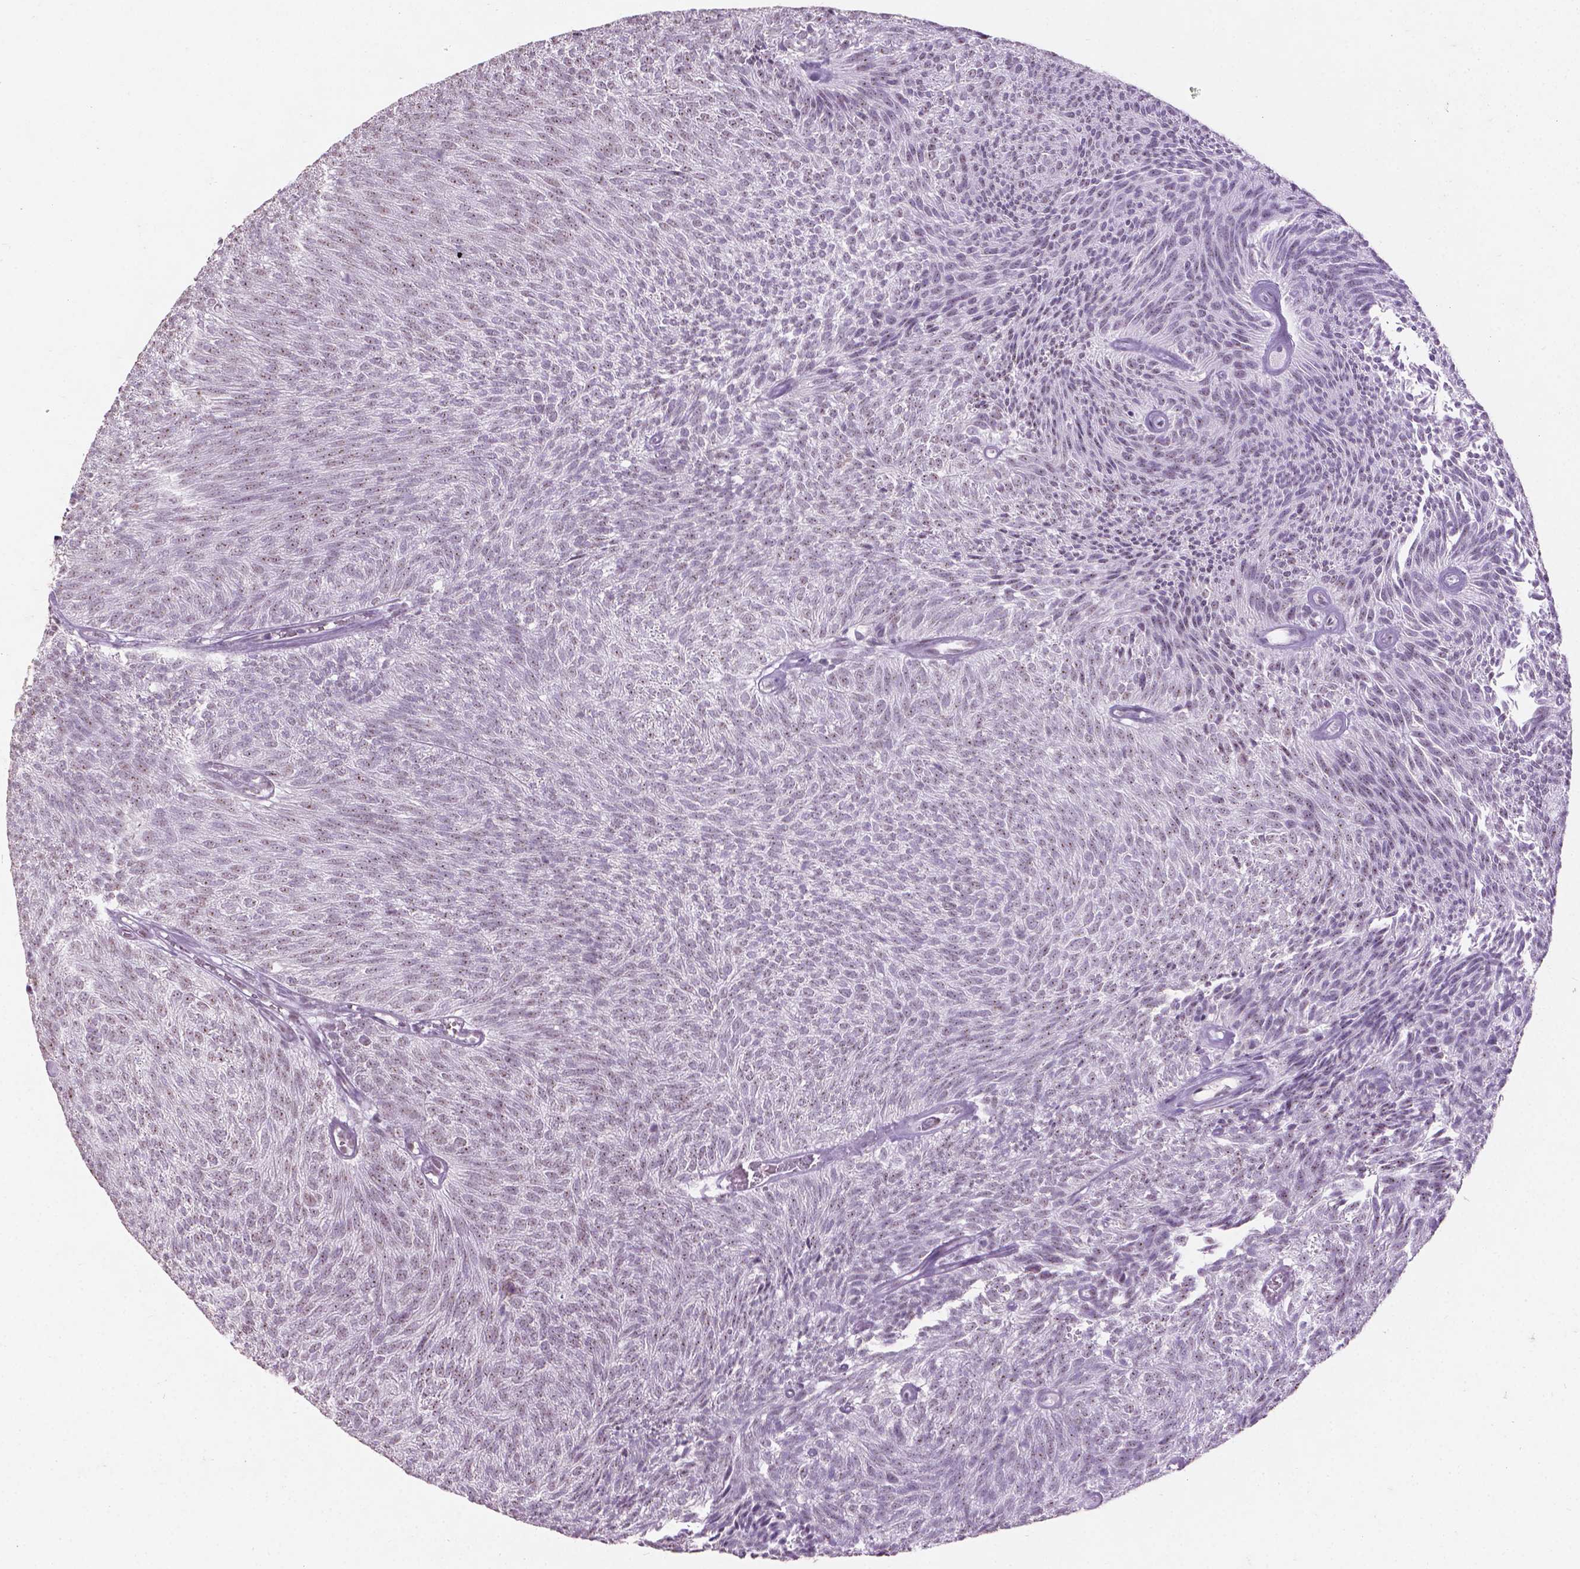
{"staining": {"intensity": "negative", "quantity": "none", "location": "none"}, "tissue": "urothelial cancer", "cell_type": "Tumor cells", "image_type": "cancer", "snomed": [{"axis": "morphology", "description": "Urothelial carcinoma, Low grade"}, {"axis": "topography", "description": "Urinary bladder"}], "caption": "A high-resolution image shows immunohistochemistry staining of urothelial carcinoma (low-grade), which displays no significant expression in tumor cells. Nuclei are stained in blue.", "gene": "COIL", "patient": {"sex": "male", "age": 77}}